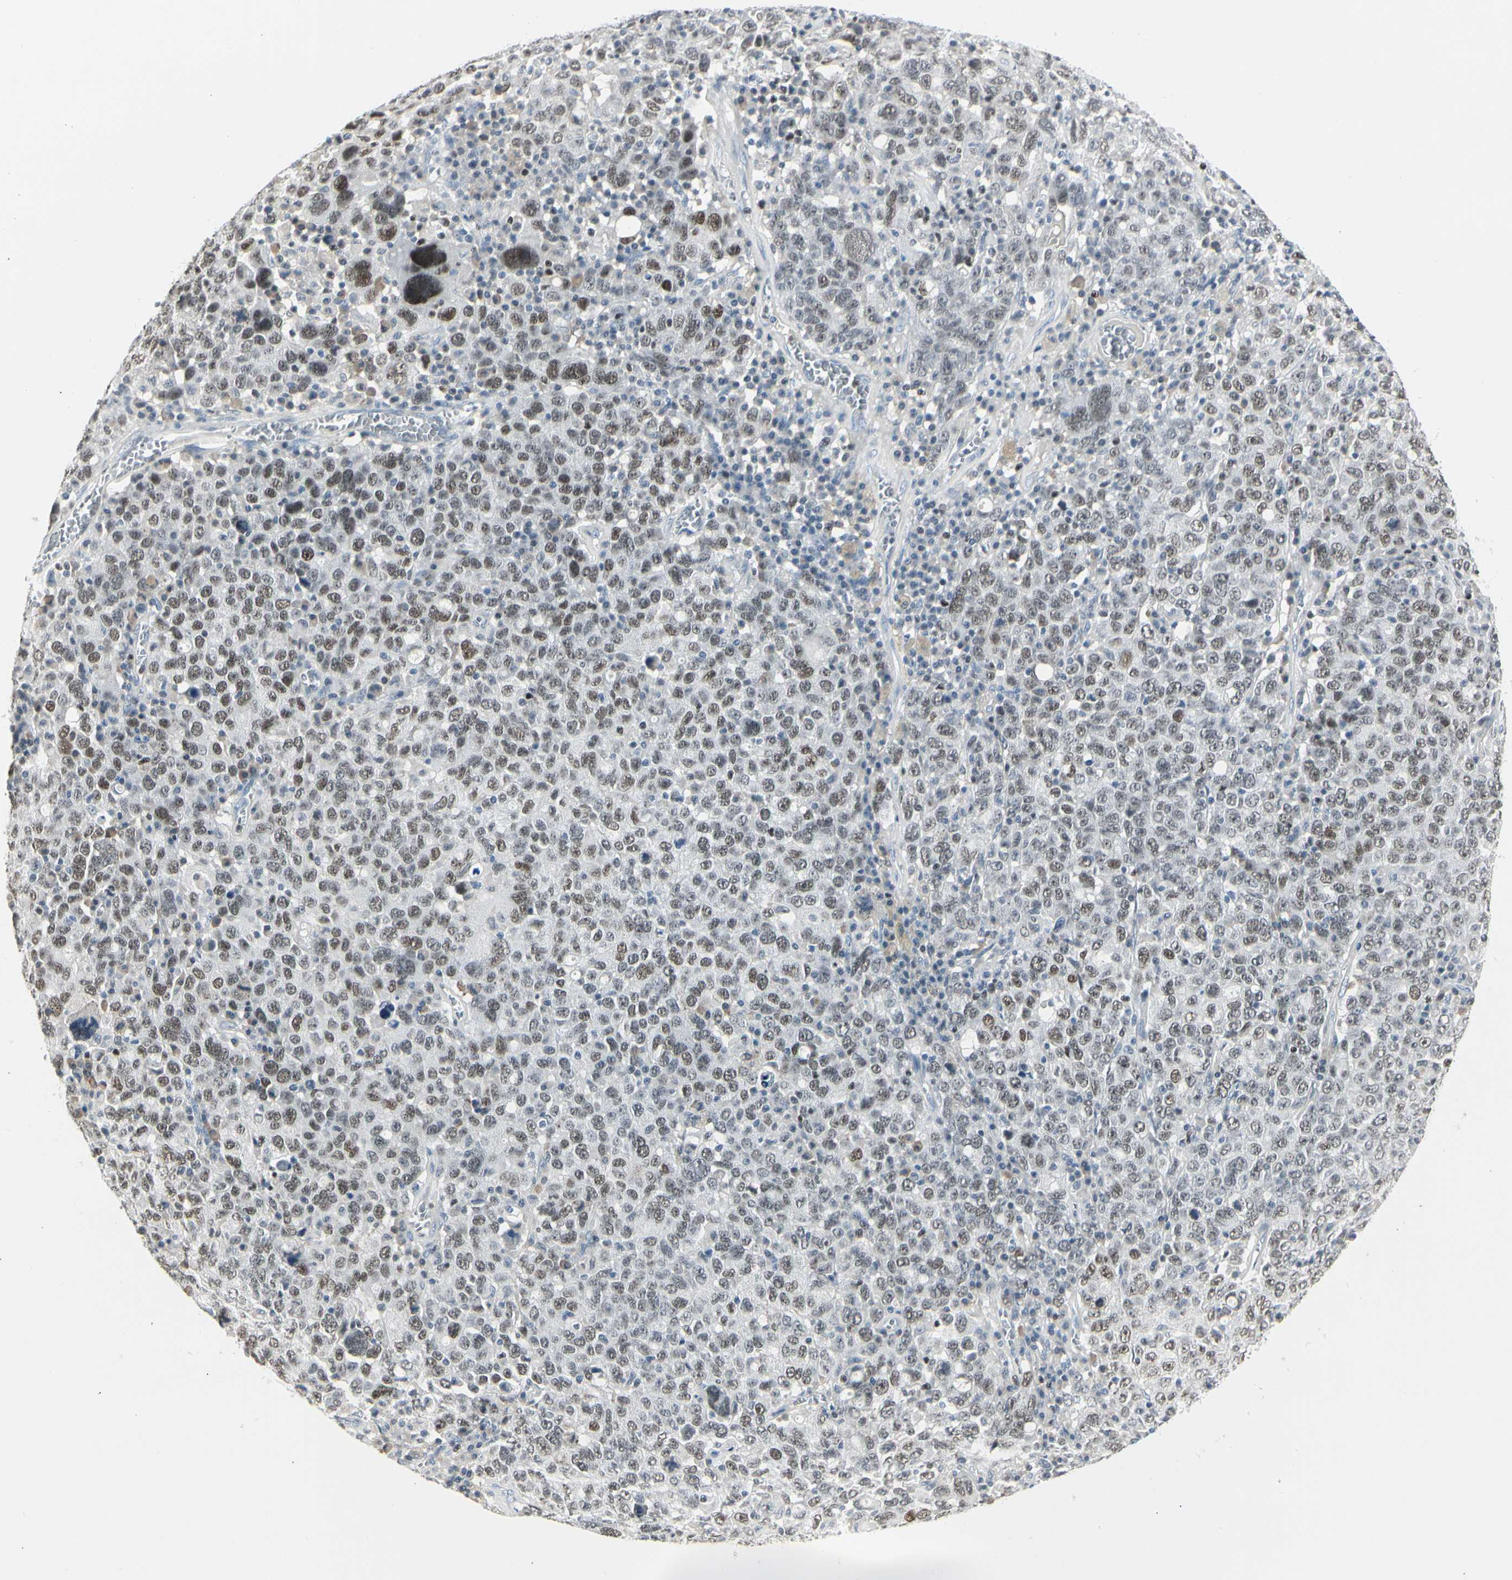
{"staining": {"intensity": "moderate", "quantity": "25%-75%", "location": "nuclear"}, "tissue": "ovarian cancer", "cell_type": "Tumor cells", "image_type": "cancer", "snomed": [{"axis": "morphology", "description": "Carcinoma, endometroid"}, {"axis": "topography", "description": "Ovary"}], "caption": "A high-resolution histopathology image shows IHC staining of ovarian endometroid carcinoma, which exhibits moderate nuclear positivity in about 25%-75% of tumor cells.", "gene": "ZBTB7B", "patient": {"sex": "female", "age": 62}}